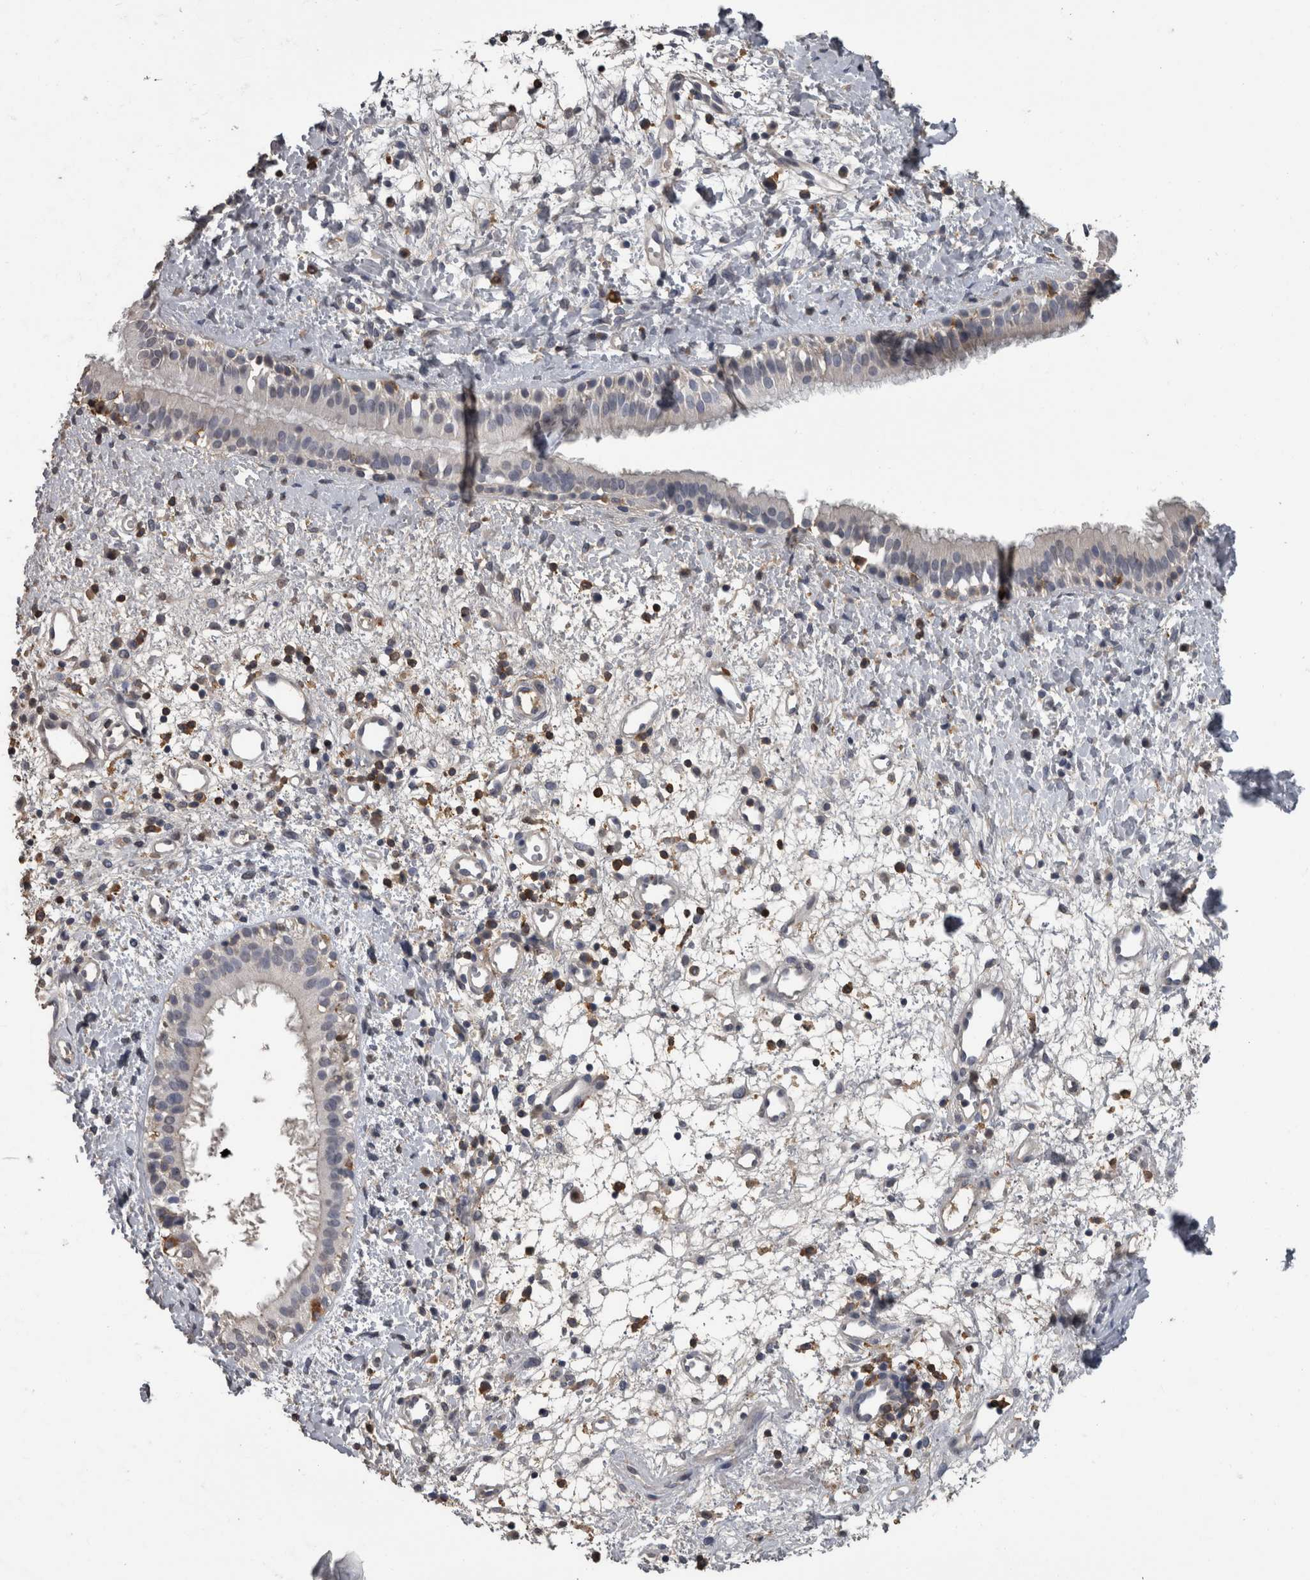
{"staining": {"intensity": "negative", "quantity": "none", "location": "none"}, "tissue": "nasopharynx", "cell_type": "Respiratory epithelial cells", "image_type": "normal", "snomed": [{"axis": "morphology", "description": "Normal tissue, NOS"}, {"axis": "topography", "description": "Nasopharynx"}], "caption": "This is a photomicrograph of IHC staining of unremarkable nasopharynx, which shows no positivity in respiratory epithelial cells.", "gene": "PIK3AP1", "patient": {"sex": "male", "age": 22}}